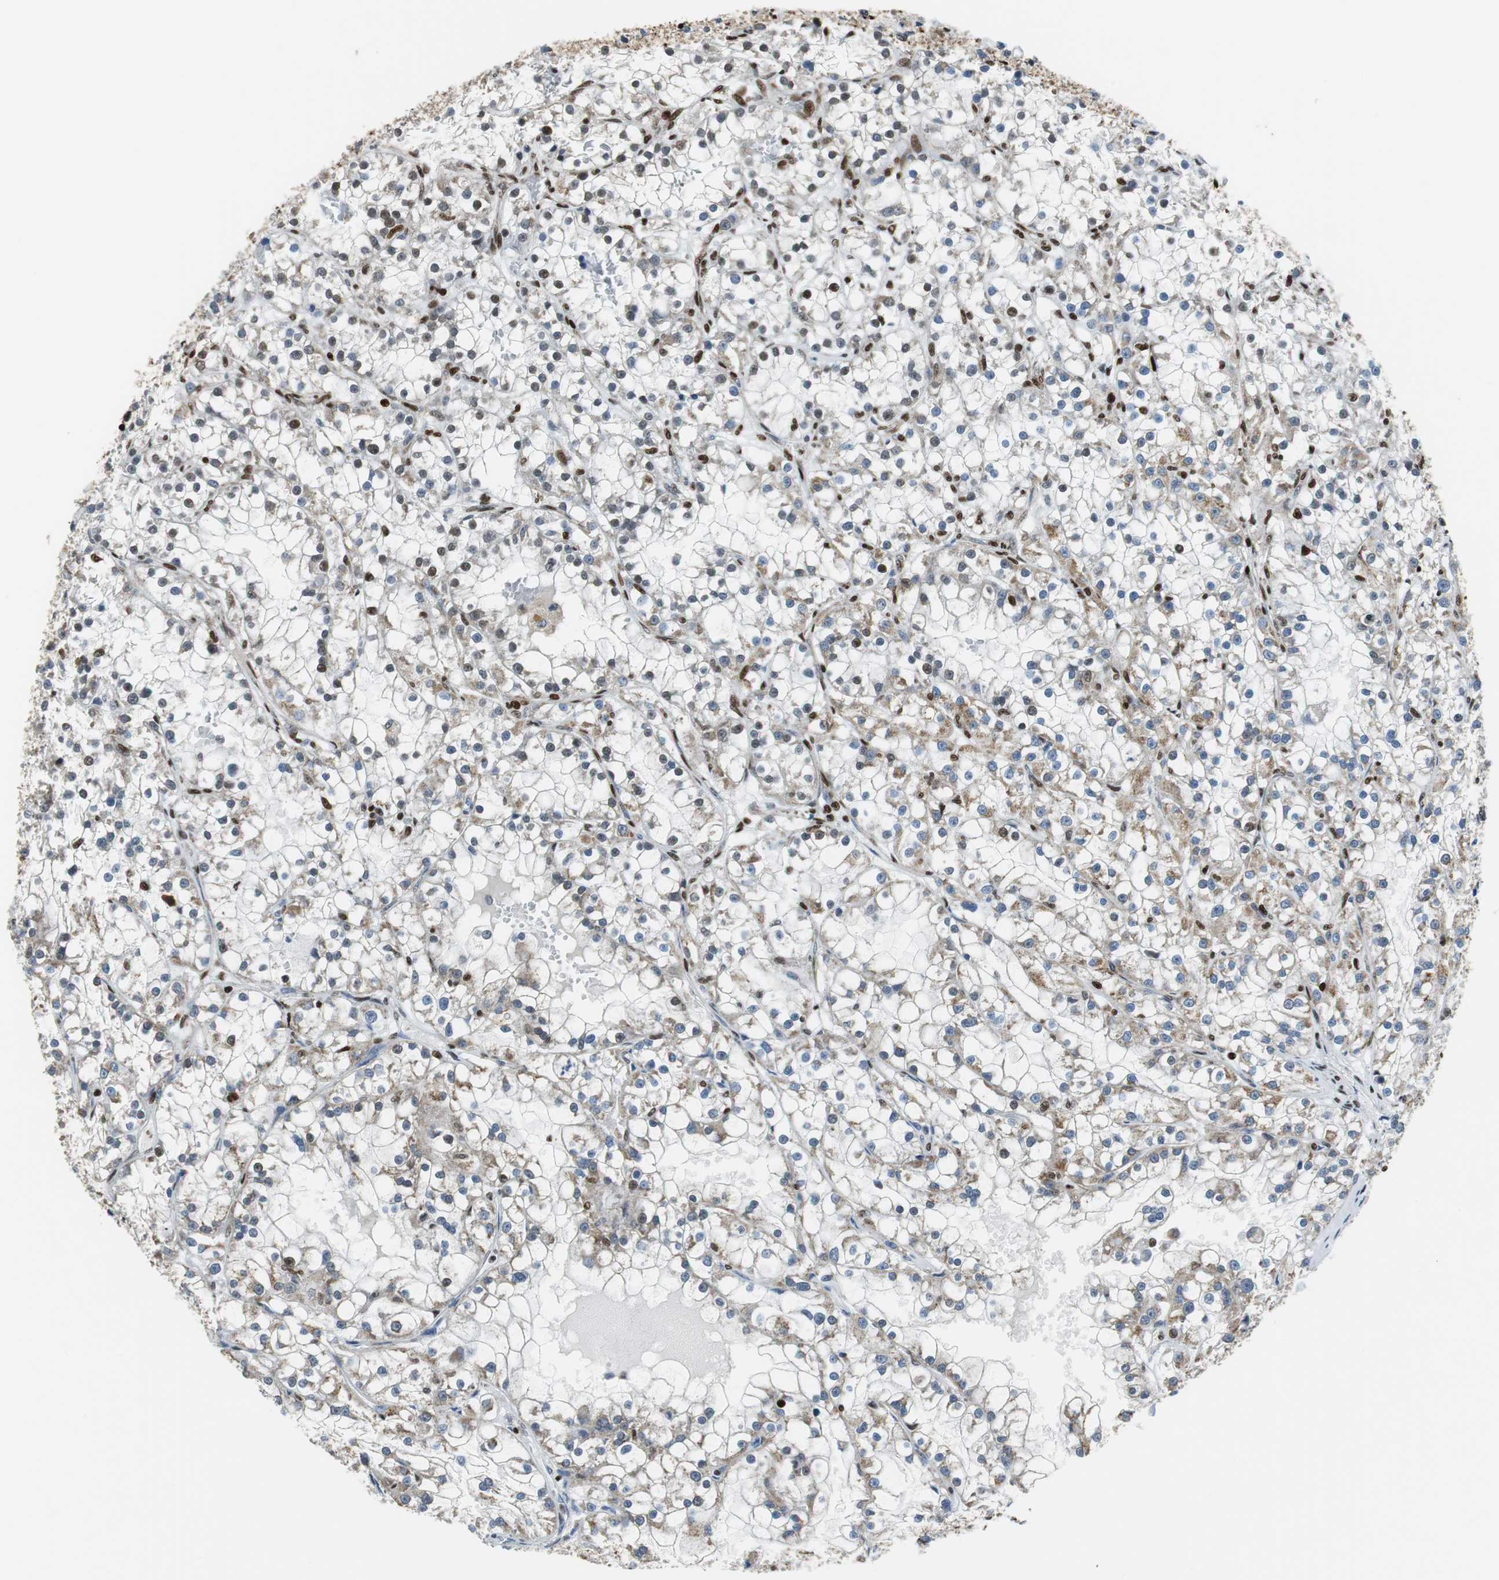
{"staining": {"intensity": "weak", "quantity": "25%-75%", "location": "cytoplasmic/membranous,nuclear"}, "tissue": "renal cancer", "cell_type": "Tumor cells", "image_type": "cancer", "snomed": [{"axis": "morphology", "description": "Adenocarcinoma, NOS"}, {"axis": "topography", "description": "Kidney"}], "caption": "Approximately 25%-75% of tumor cells in renal adenocarcinoma show weak cytoplasmic/membranous and nuclear protein staining as visualized by brown immunohistochemical staining.", "gene": "HDAC1", "patient": {"sex": "female", "age": 52}}